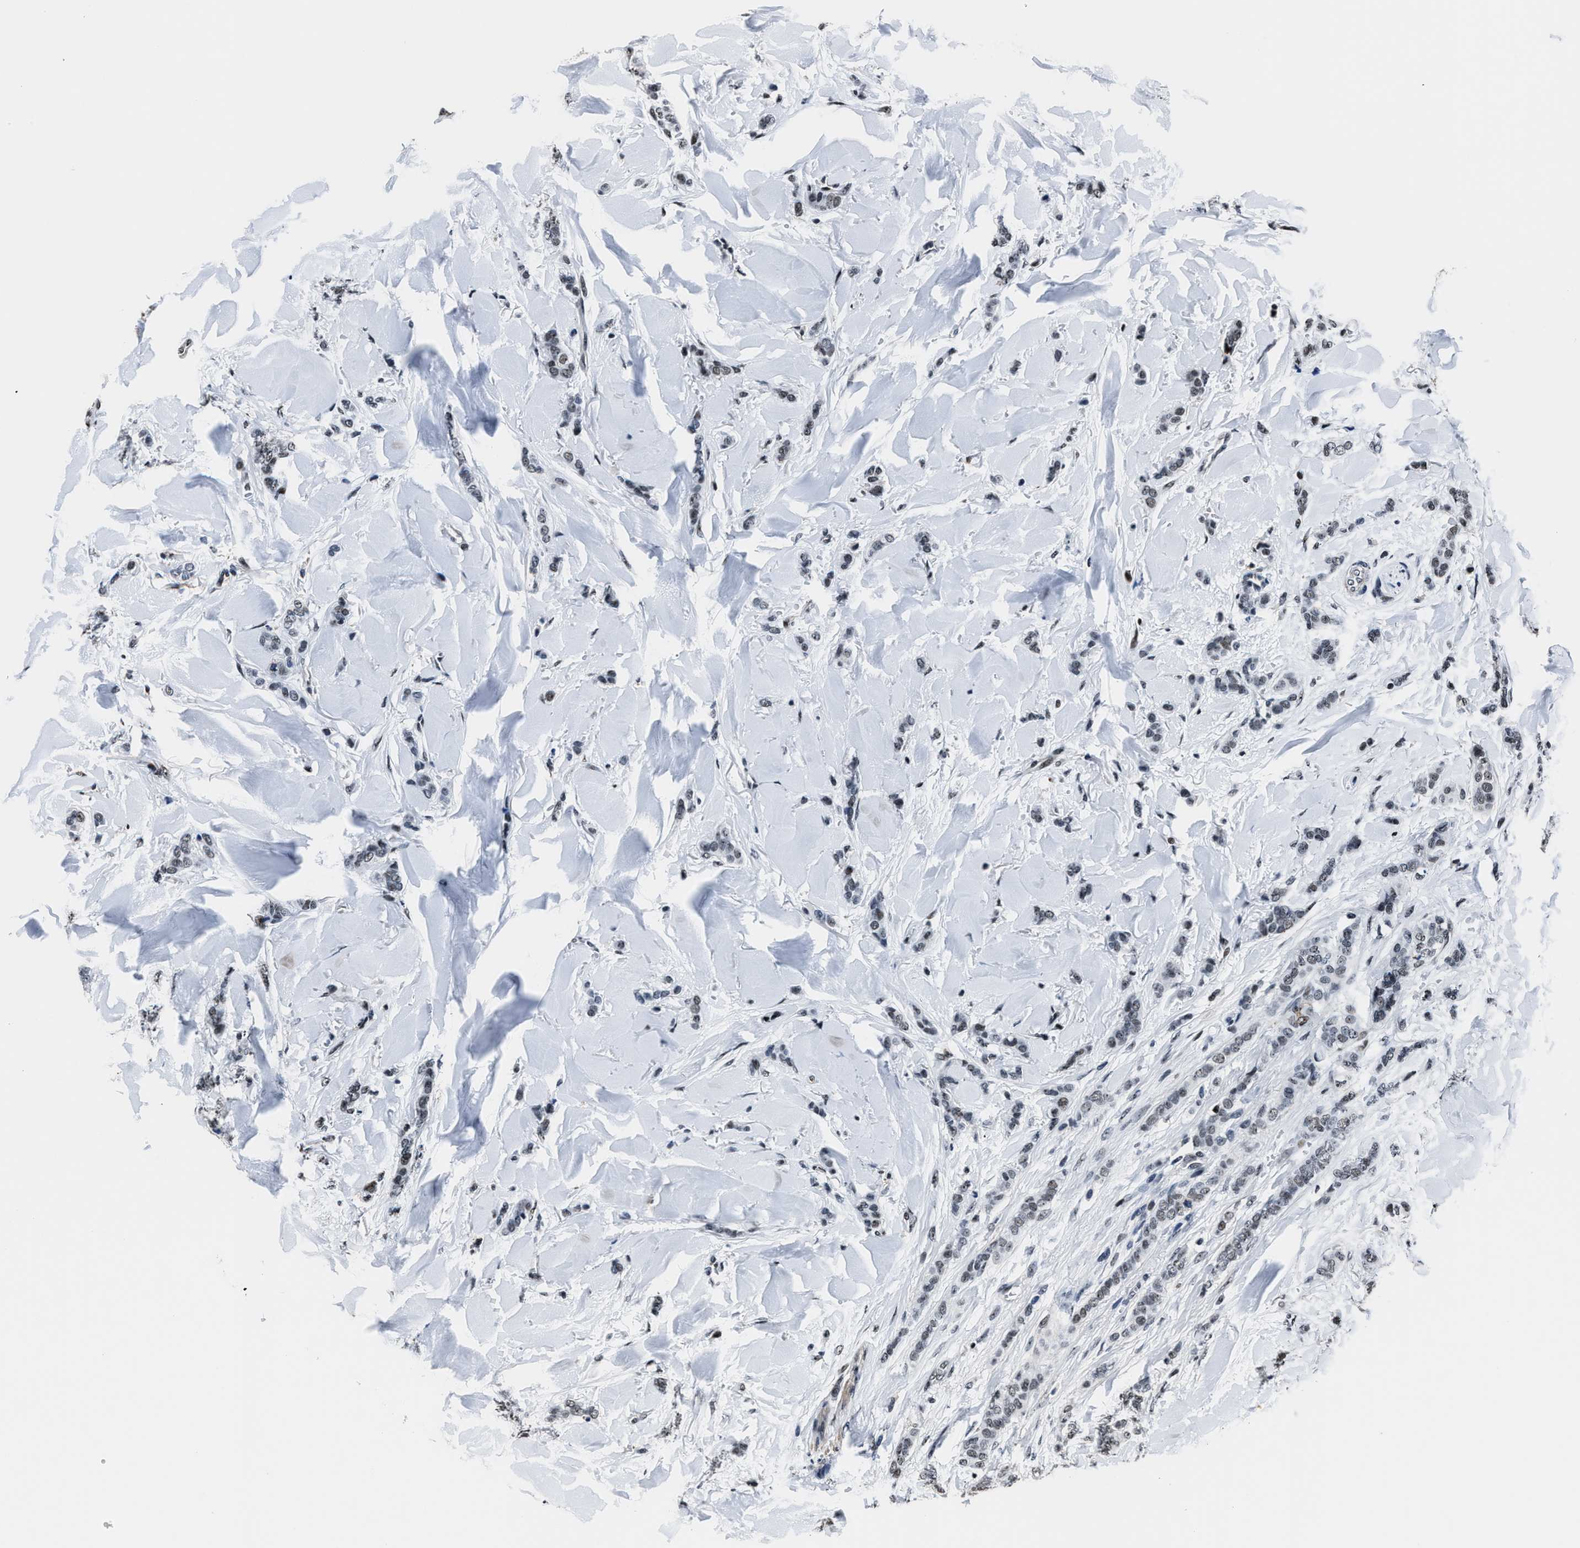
{"staining": {"intensity": "weak", "quantity": "25%-75%", "location": "nuclear"}, "tissue": "breast cancer", "cell_type": "Tumor cells", "image_type": "cancer", "snomed": [{"axis": "morphology", "description": "Lobular carcinoma"}, {"axis": "topography", "description": "Skin"}, {"axis": "topography", "description": "Breast"}], "caption": "Breast lobular carcinoma stained with immunohistochemistry (IHC) shows weak nuclear expression in approximately 25%-75% of tumor cells.", "gene": "PPIE", "patient": {"sex": "female", "age": 46}}